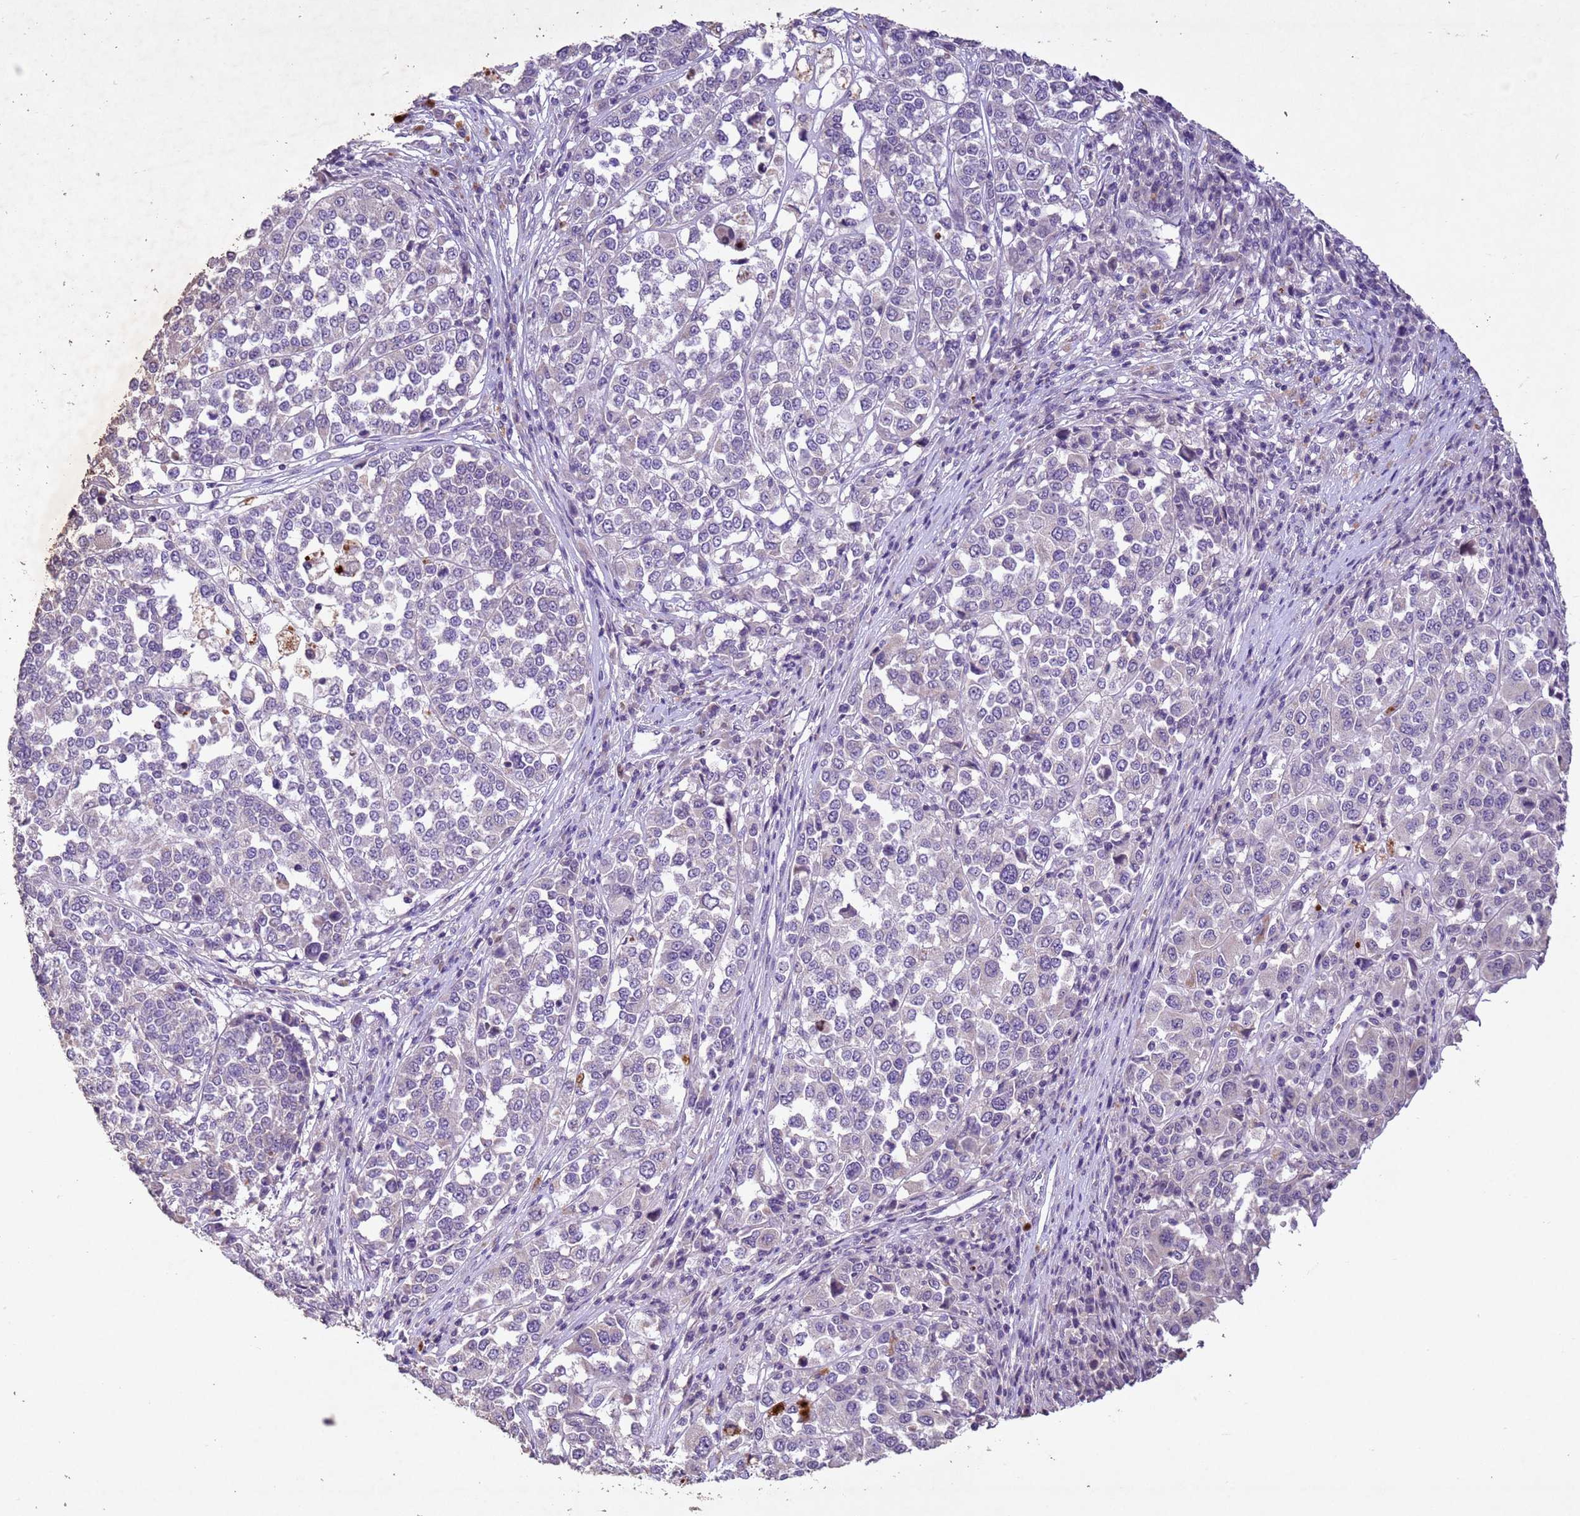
{"staining": {"intensity": "negative", "quantity": "none", "location": "none"}, "tissue": "melanoma", "cell_type": "Tumor cells", "image_type": "cancer", "snomed": [{"axis": "morphology", "description": "Malignant melanoma, Metastatic site"}, {"axis": "topography", "description": "Lymph node"}], "caption": "Human malignant melanoma (metastatic site) stained for a protein using immunohistochemistry displays no expression in tumor cells.", "gene": "NLRP11", "patient": {"sex": "male", "age": 44}}